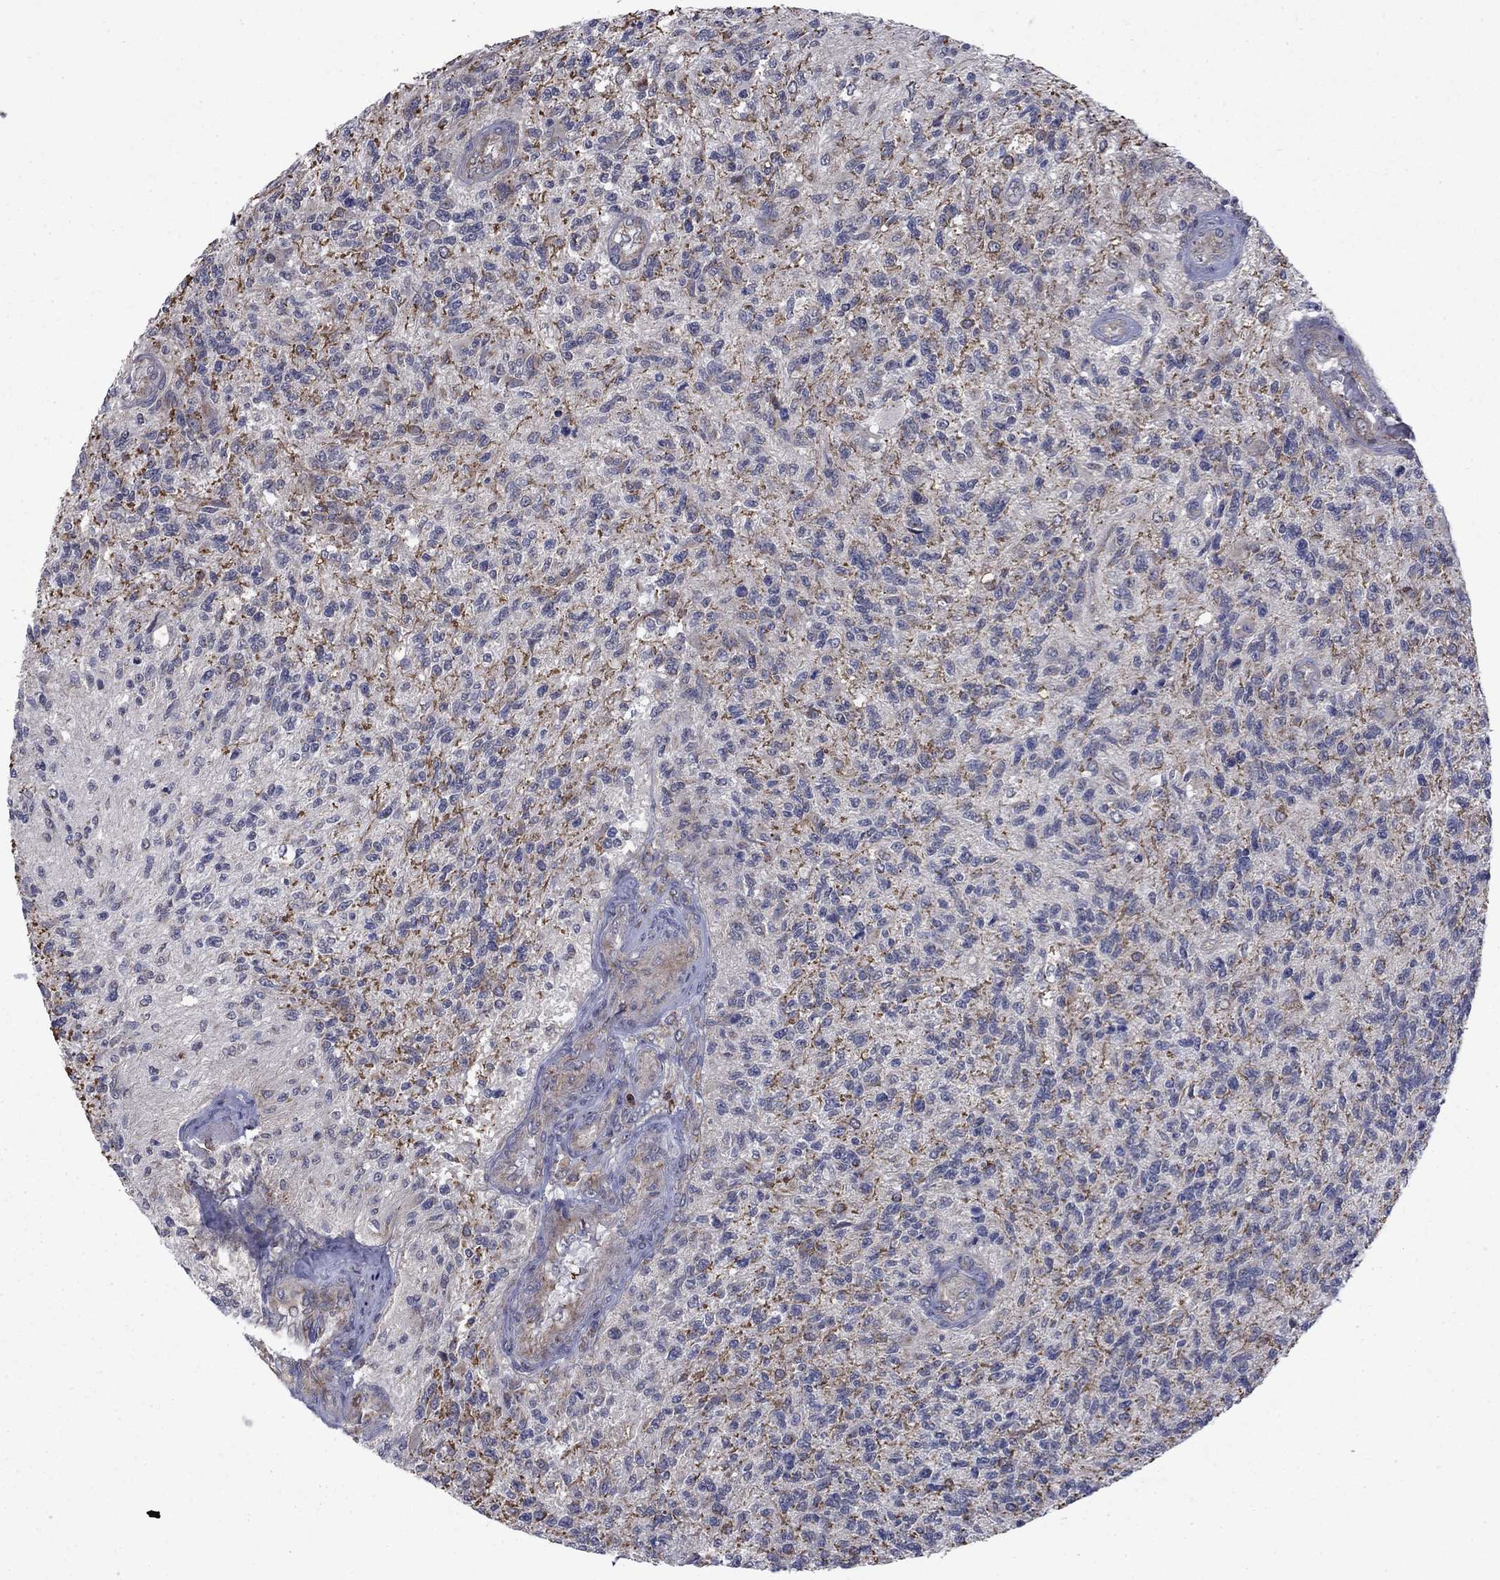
{"staining": {"intensity": "negative", "quantity": "none", "location": "none"}, "tissue": "glioma", "cell_type": "Tumor cells", "image_type": "cancer", "snomed": [{"axis": "morphology", "description": "Glioma, malignant, High grade"}, {"axis": "topography", "description": "Brain"}], "caption": "IHC of malignant glioma (high-grade) reveals no staining in tumor cells.", "gene": "DOP1B", "patient": {"sex": "male", "age": 56}}